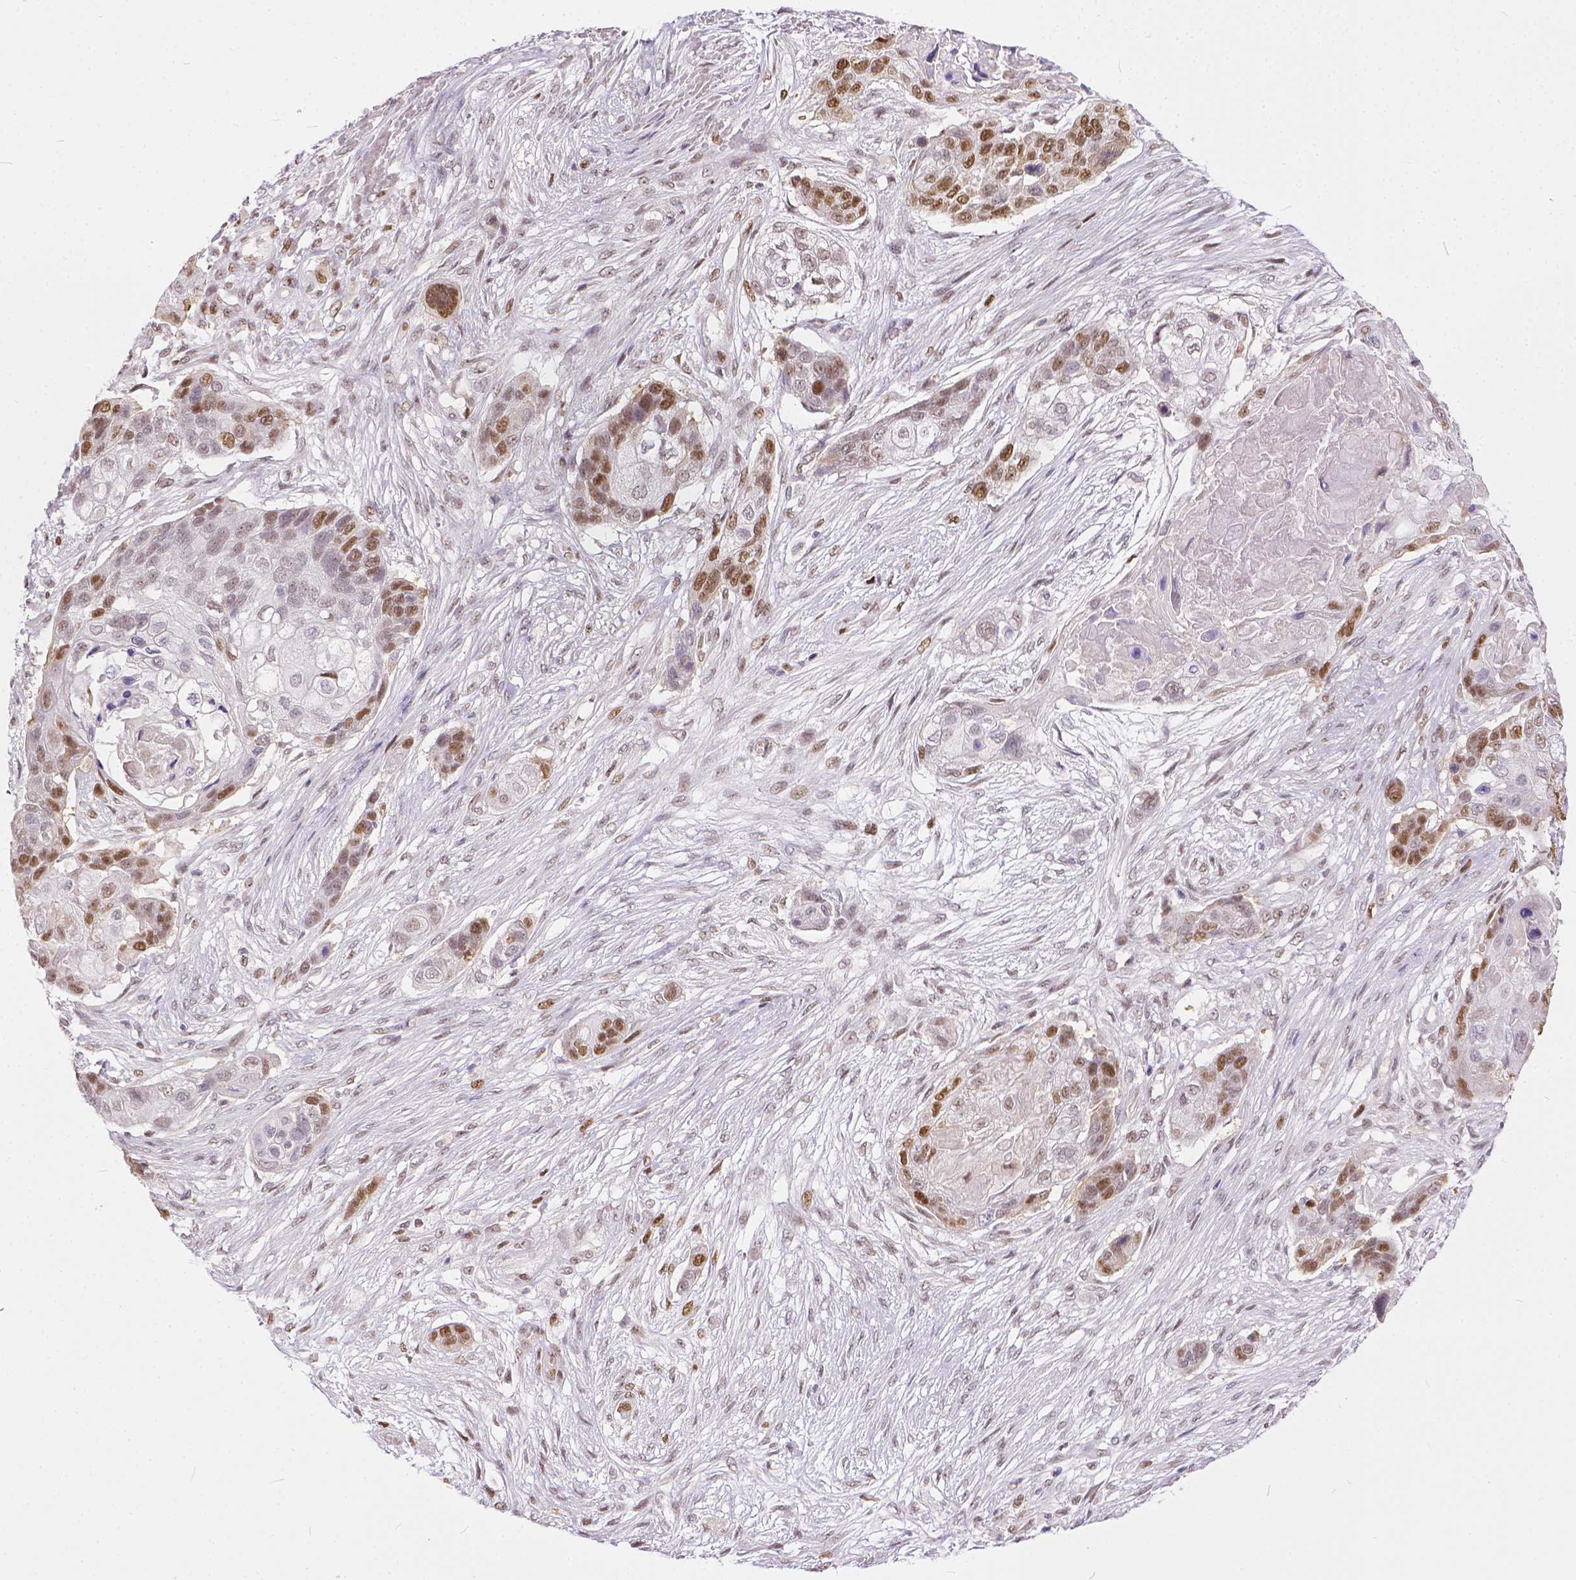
{"staining": {"intensity": "moderate", "quantity": ">75%", "location": "nuclear"}, "tissue": "lung cancer", "cell_type": "Tumor cells", "image_type": "cancer", "snomed": [{"axis": "morphology", "description": "Squamous cell carcinoma, NOS"}, {"axis": "topography", "description": "Lung"}], "caption": "A histopathology image showing moderate nuclear staining in about >75% of tumor cells in lung squamous cell carcinoma, as visualized by brown immunohistochemical staining.", "gene": "ERCC1", "patient": {"sex": "male", "age": 69}}